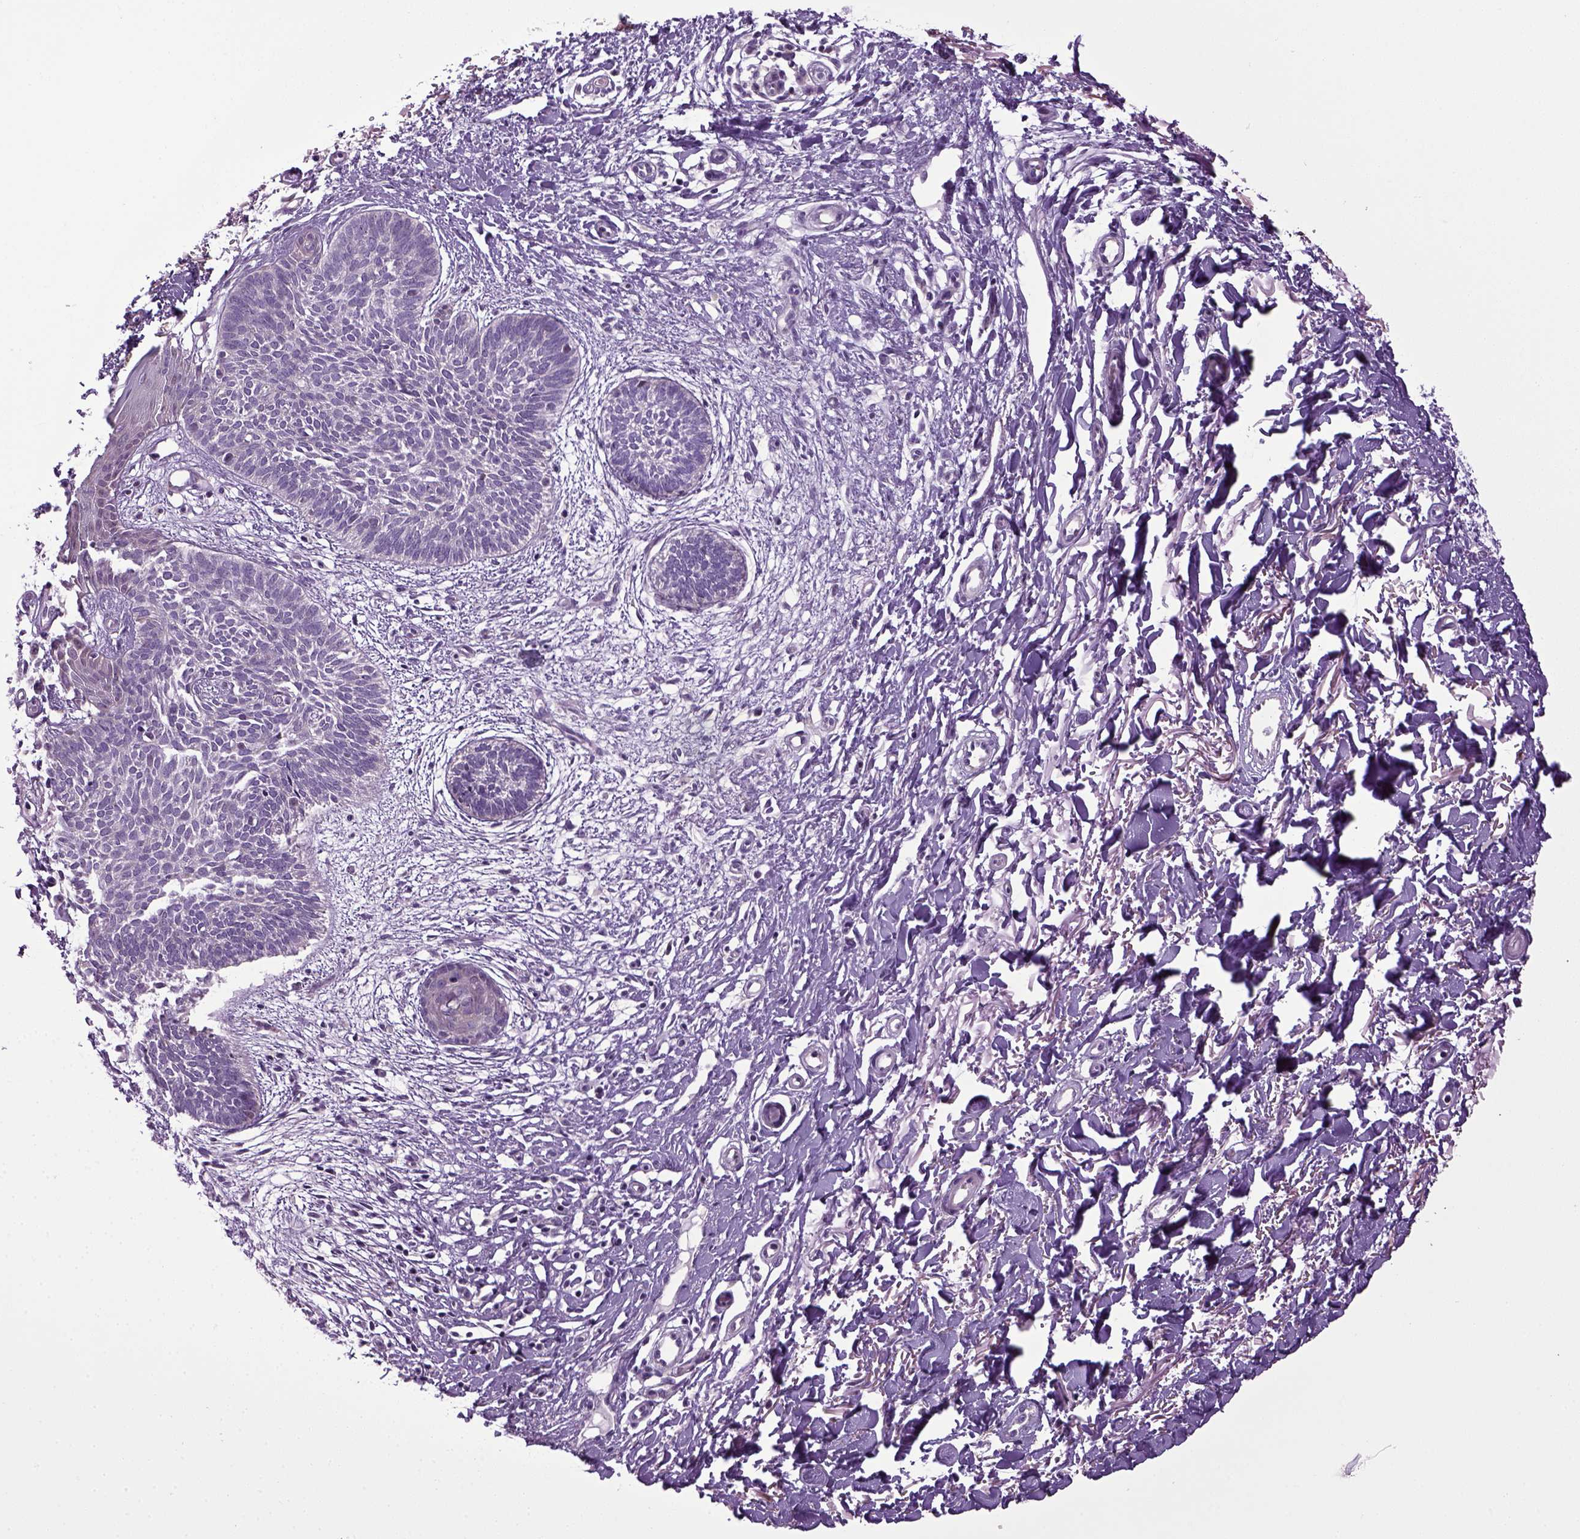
{"staining": {"intensity": "negative", "quantity": "none", "location": "none"}, "tissue": "skin cancer", "cell_type": "Tumor cells", "image_type": "cancer", "snomed": [{"axis": "morphology", "description": "Basal cell carcinoma"}, {"axis": "topography", "description": "Skin"}], "caption": "Tumor cells are negative for protein expression in human skin cancer (basal cell carcinoma).", "gene": "HMCN2", "patient": {"sex": "female", "age": 84}}